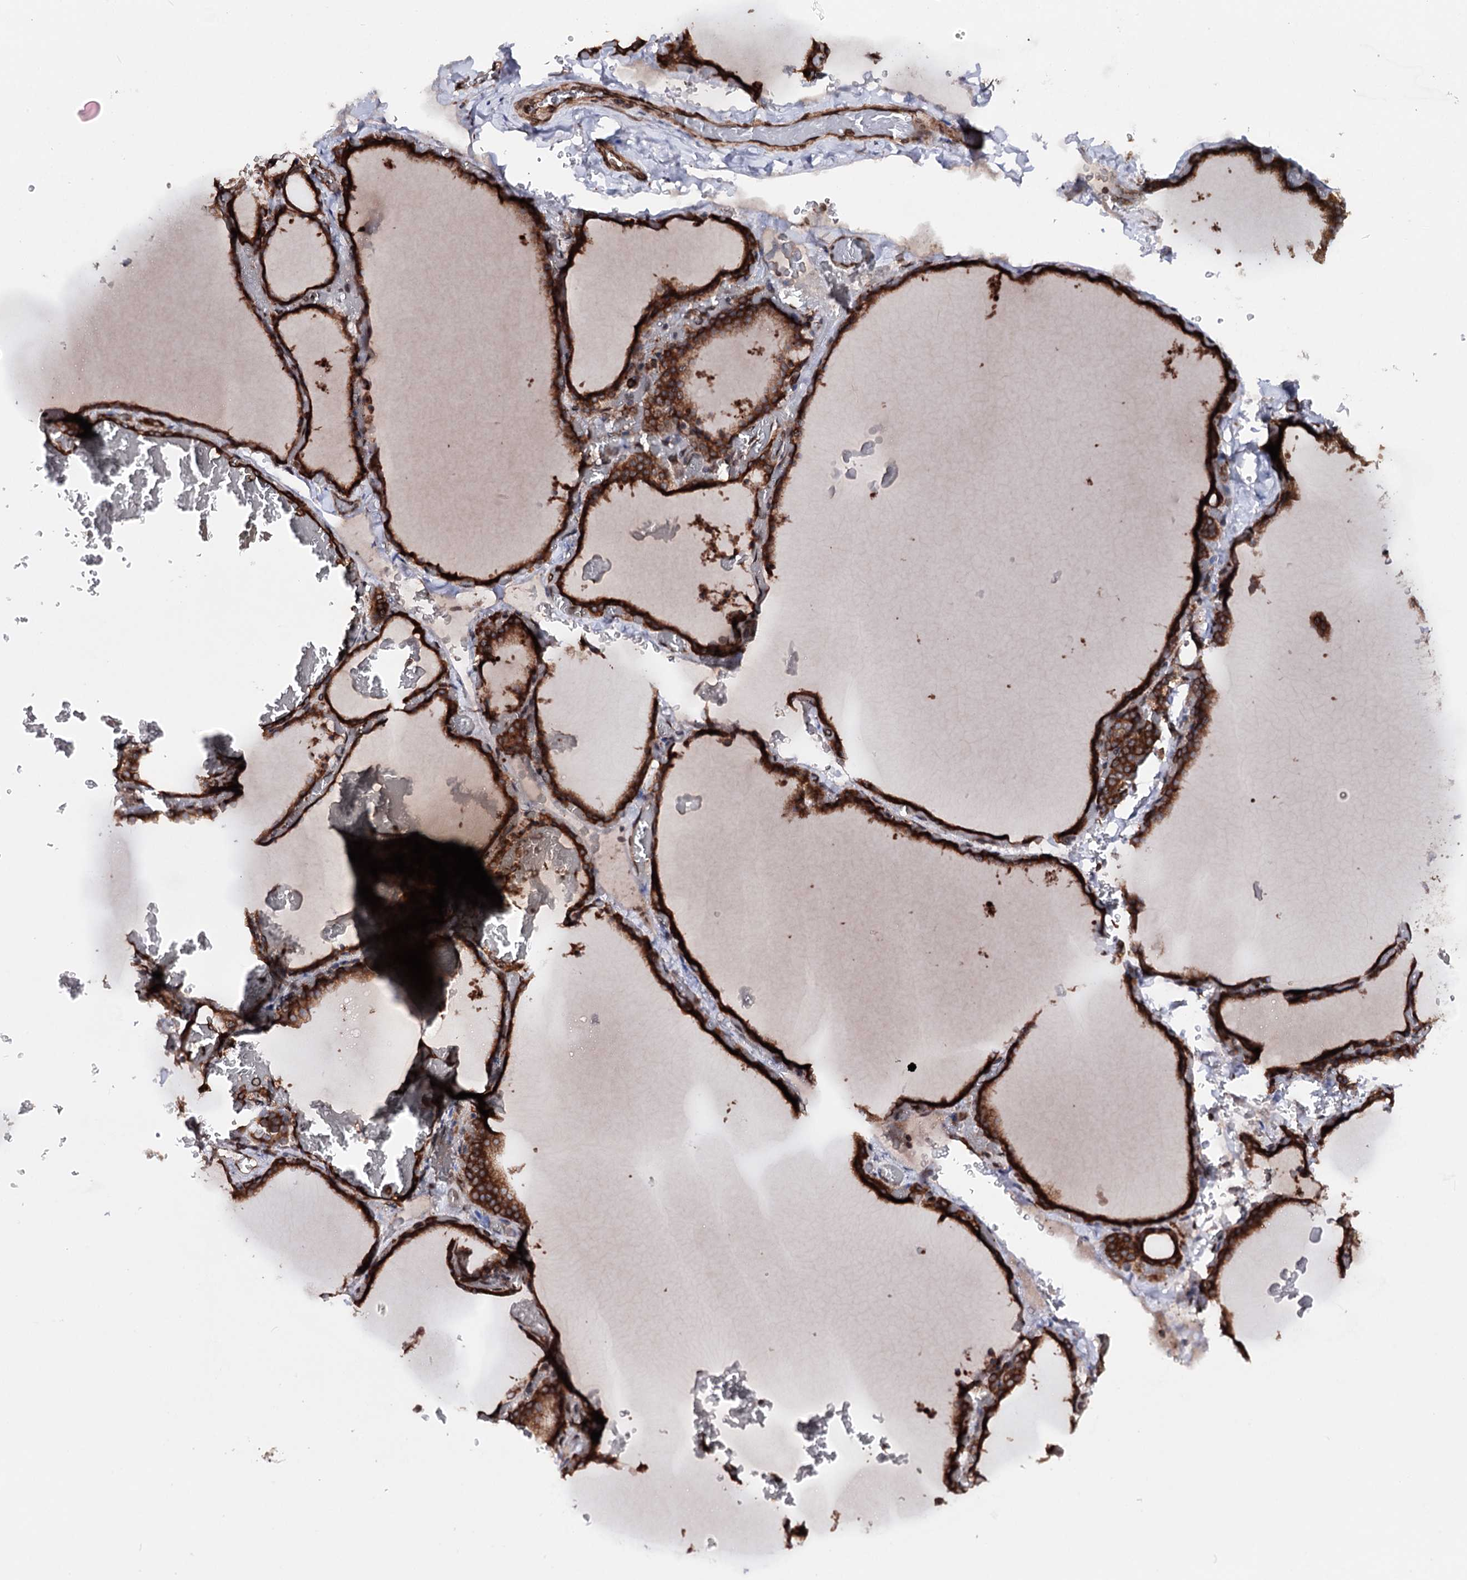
{"staining": {"intensity": "strong", "quantity": ">75%", "location": "cytoplasmic/membranous"}, "tissue": "thyroid gland", "cell_type": "Glandular cells", "image_type": "normal", "snomed": [{"axis": "morphology", "description": "Normal tissue, NOS"}, {"axis": "topography", "description": "Thyroid gland"}], "caption": "Thyroid gland stained for a protein (brown) shows strong cytoplasmic/membranous positive expression in about >75% of glandular cells.", "gene": "FGFR1OP2", "patient": {"sex": "female", "age": 39}}